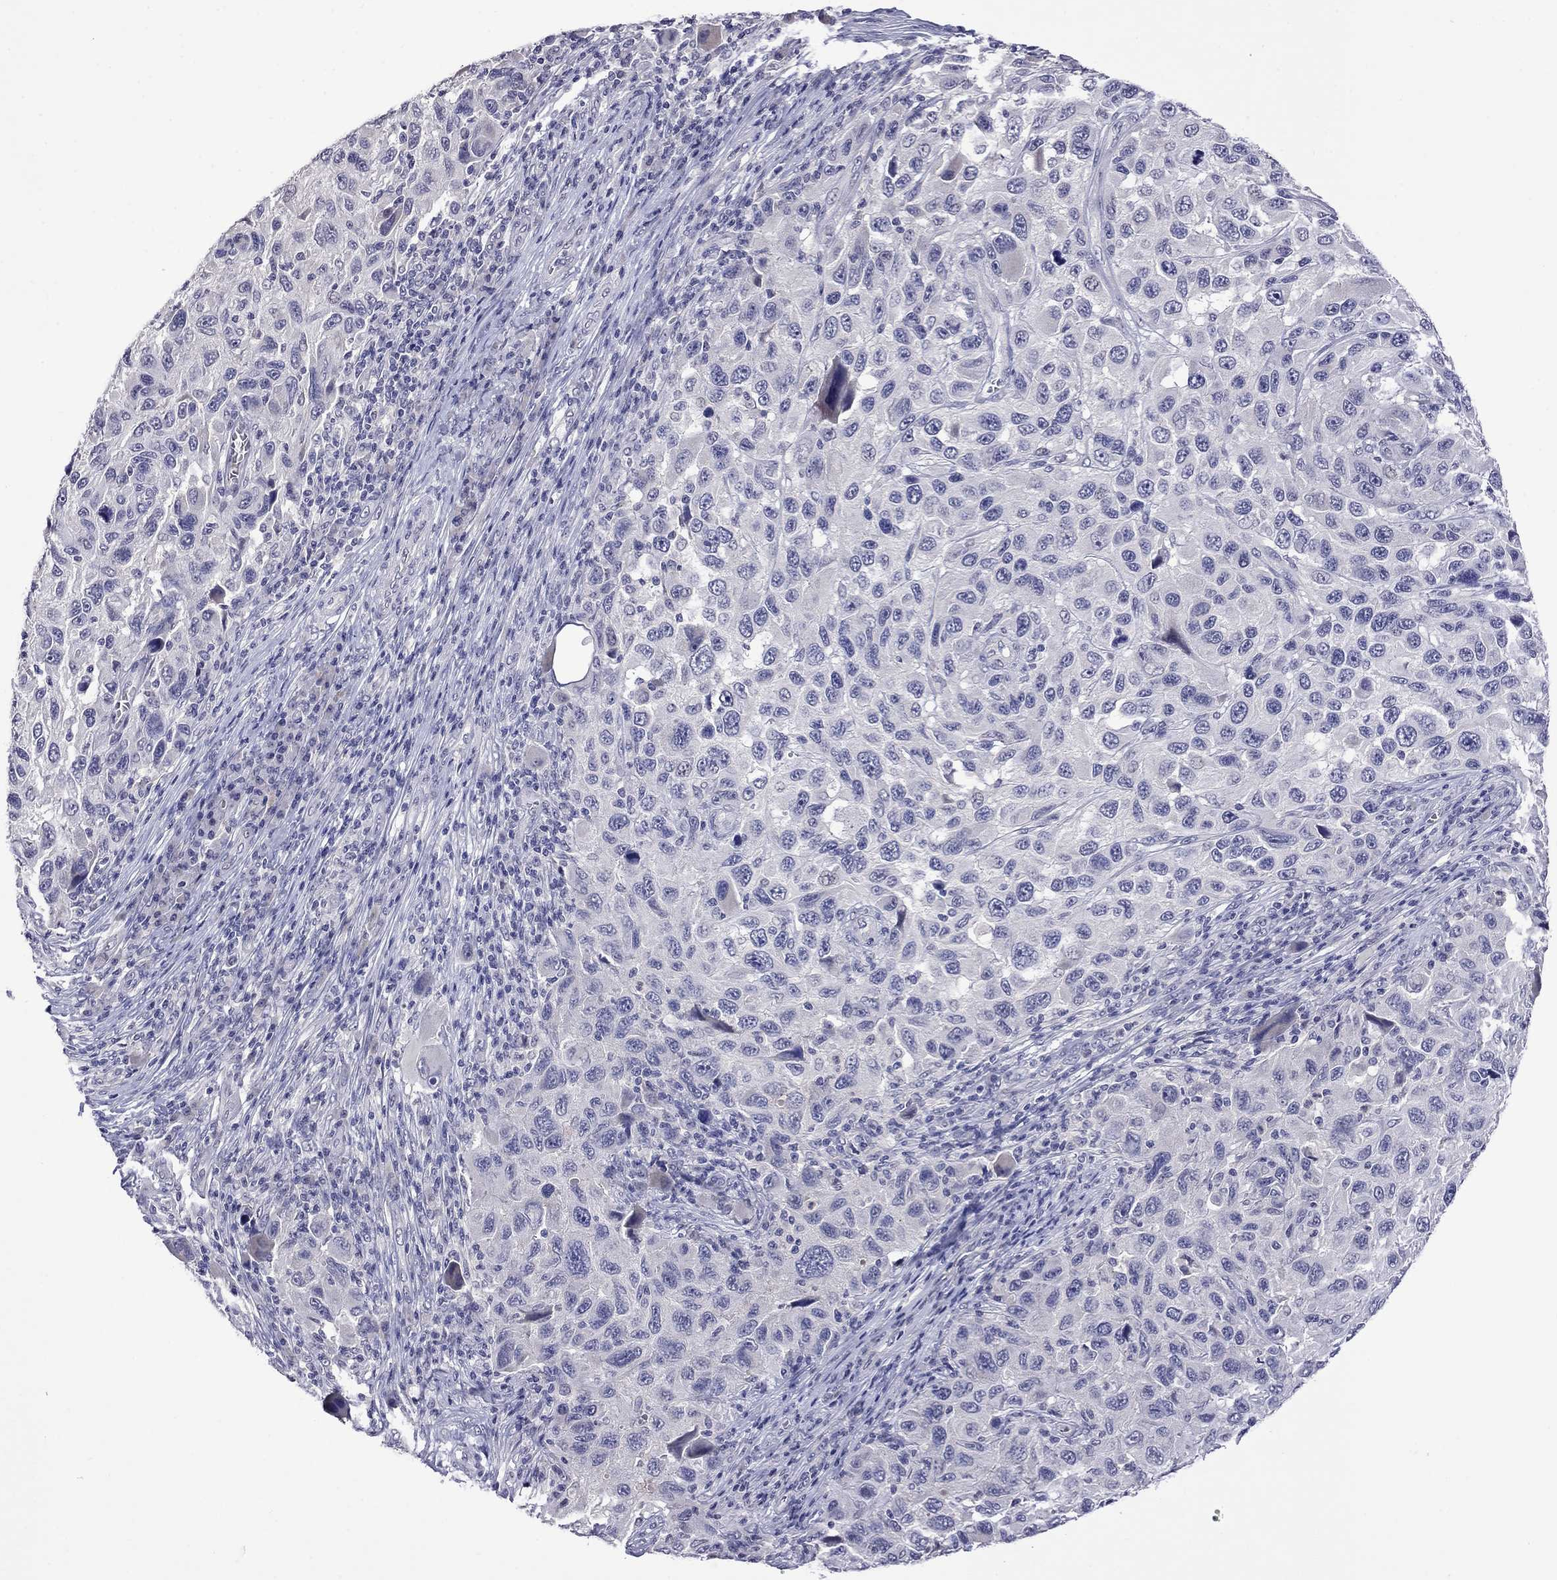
{"staining": {"intensity": "negative", "quantity": "none", "location": "none"}, "tissue": "melanoma", "cell_type": "Tumor cells", "image_type": "cancer", "snomed": [{"axis": "morphology", "description": "Malignant melanoma, NOS"}, {"axis": "topography", "description": "Skin"}], "caption": "This photomicrograph is of melanoma stained with immunohistochemistry to label a protein in brown with the nuclei are counter-stained blue. There is no positivity in tumor cells.", "gene": "STAR", "patient": {"sex": "male", "age": 53}}